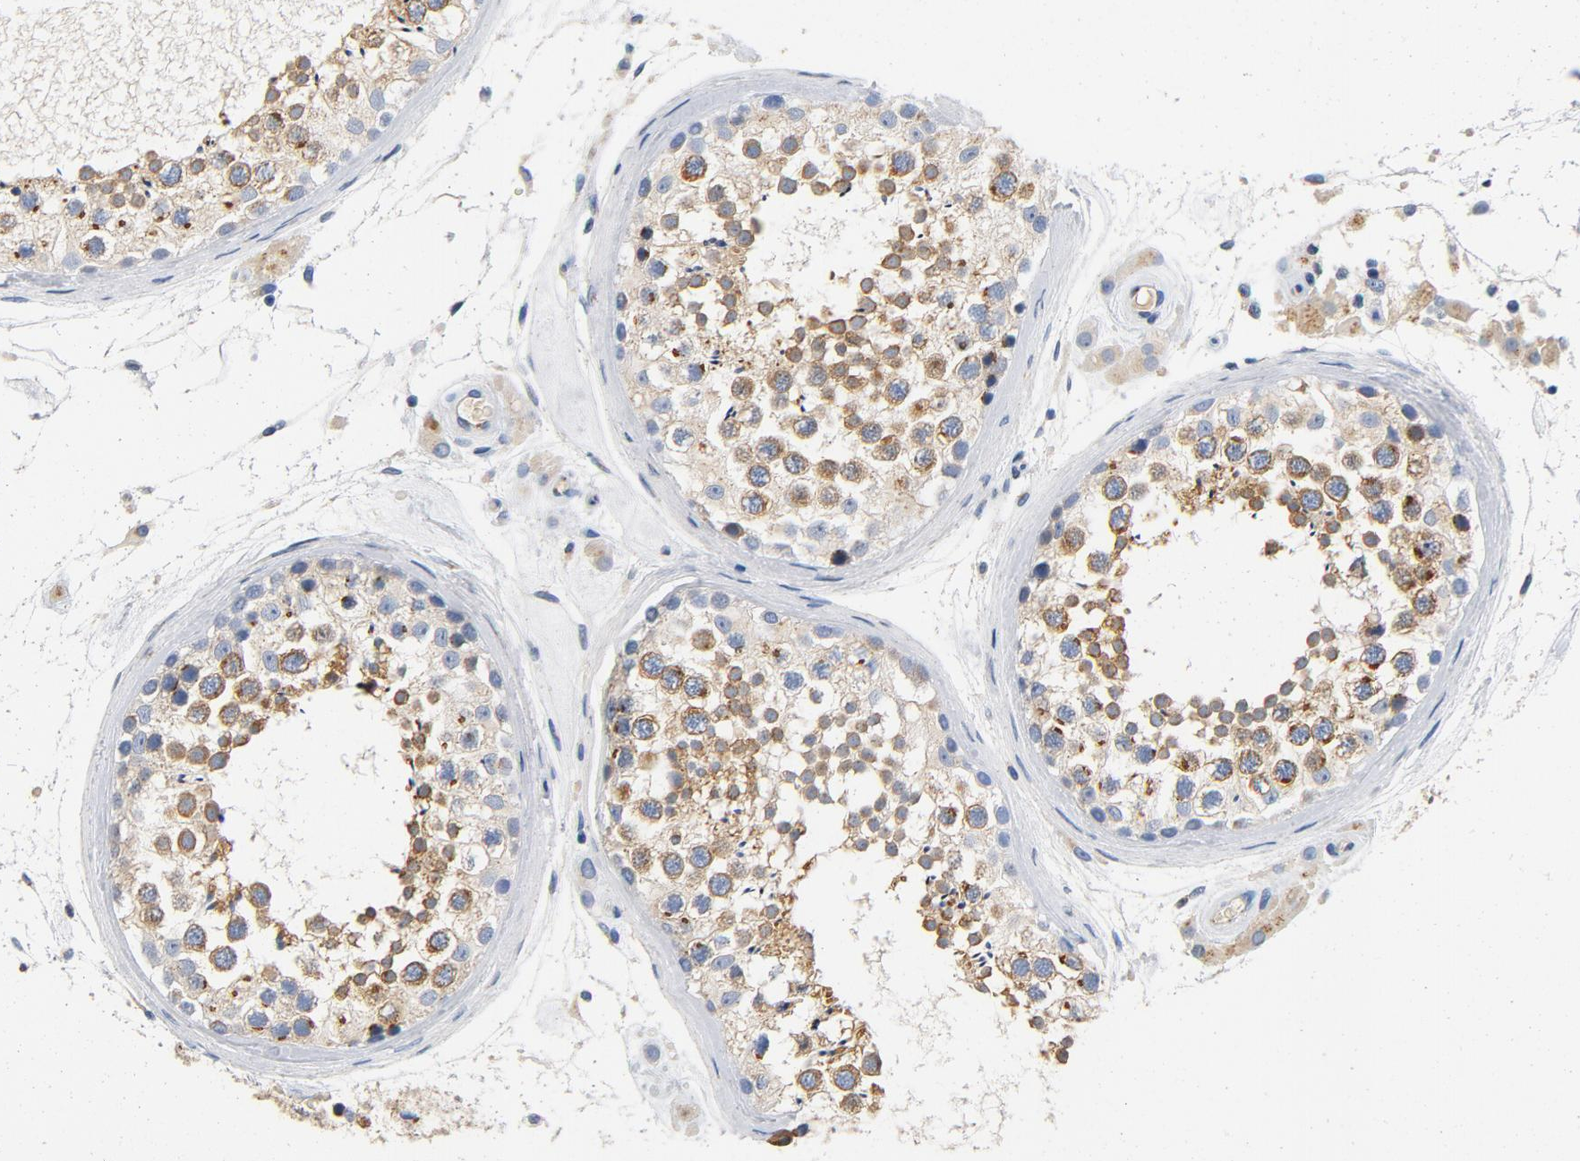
{"staining": {"intensity": "strong", "quantity": "25%-75%", "location": "cytoplasmic/membranous"}, "tissue": "testis", "cell_type": "Cells in seminiferous ducts", "image_type": "normal", "snomed": [{"axis": "morphology", "description": "Normal tissue, NOS"}, {"axis": "topography", "description": "Testis"}], "caption": "Protein staining exhibits strong cytoplasmic/membranous expression in approximately 25%-75% of cells in seminiferous ducts in normal testis.", "gene": "LMAN2", "patient": {"sex": "male", "age": 46}}